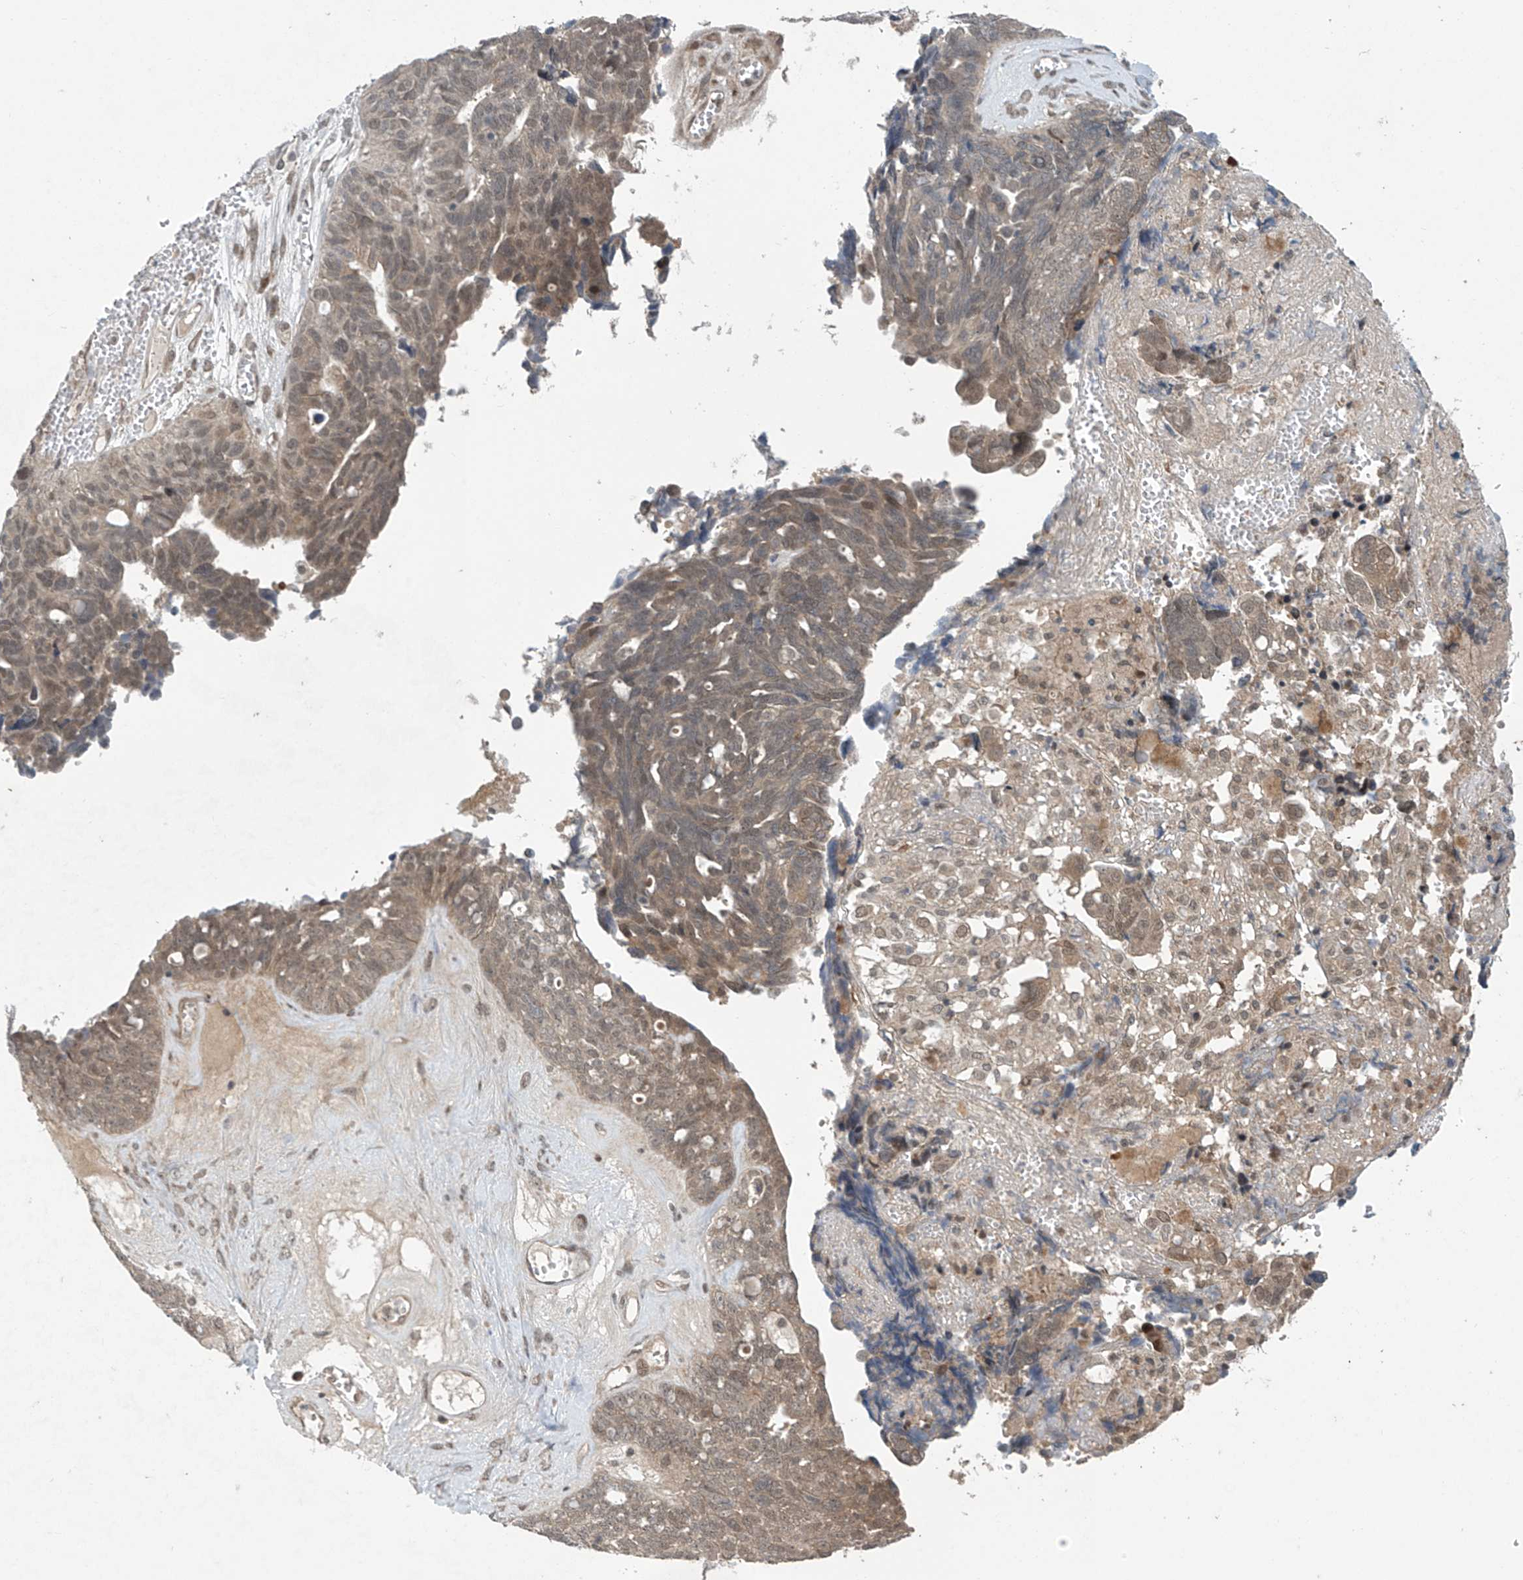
{"staining": {"intensity": "weak", "quantity": ">75%", "location": "cytoplasmic/membranous,nuclear"}, "tissue": "ovarian cancer", "cell_type": "Tumor cells", "image_type": "cancer", "snomed": [{"axis": "morphology", "description": "Cystadenocarcinoma, serous, NOS"}, {"axis": "topography", "description": "Ovary"}], "caption": "Human ovarian cancer stained for a protein (brown) exhibits weak cytoplasmic/membranous and nuclear positive positivity in about >75% of tumor cells.", "gene": "ABHD13", "patient": {"sex": "female", "age": 79}}